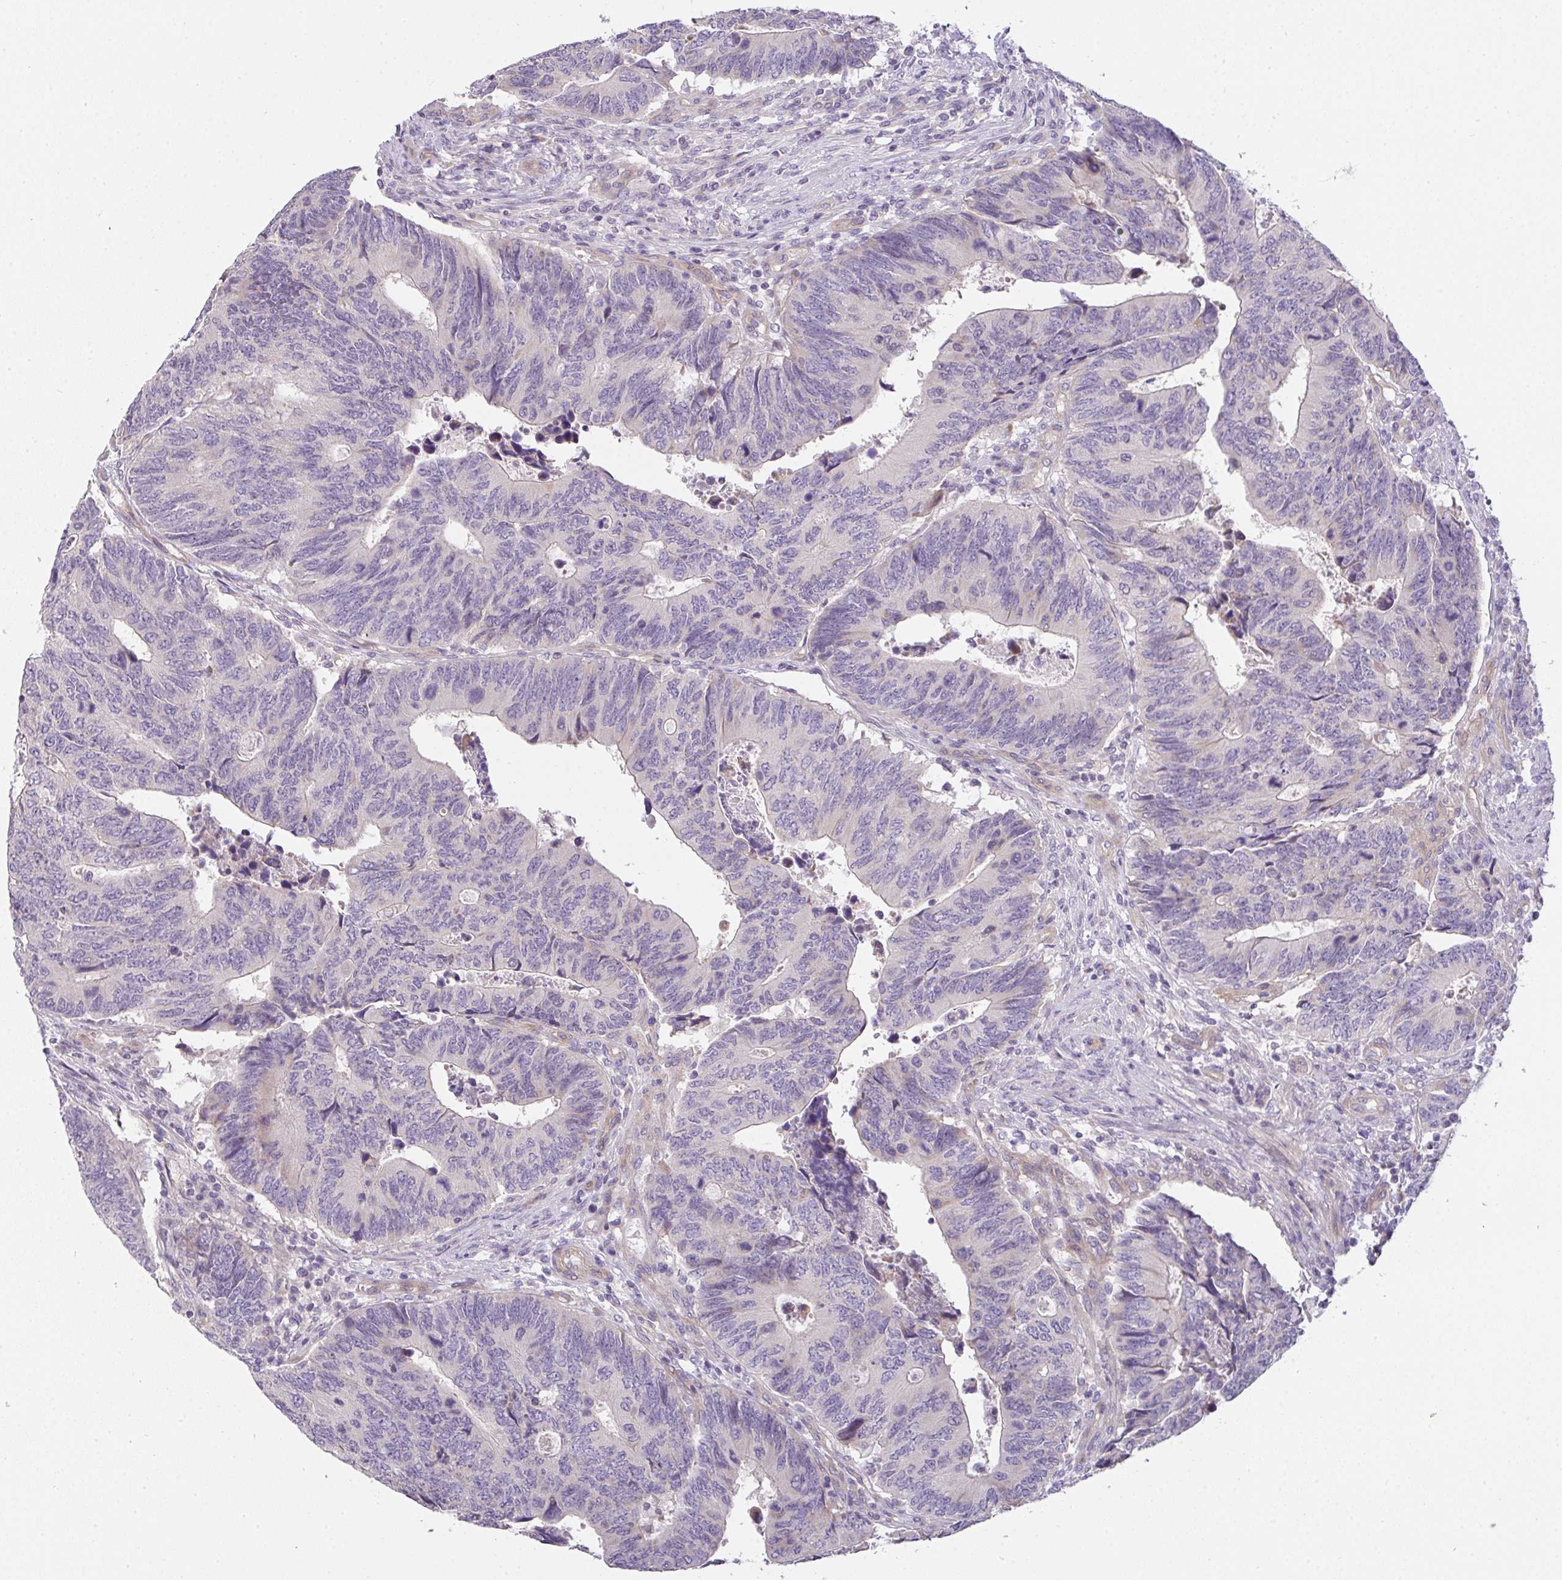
{"staining": {"intensity": "weak", "quantity": "<25%", "location": "cytoplasmic/membranous"}, "tissue": "colorectal cancer", "cell_type": "Tumor cells", "image_type": "cancer", "snomed": [{"axis": "morphology", "description": "Adenocarcinoma, NOS"}, {"axis": "topography", "description": "Colon"}], "caption": "Colorectal cancer (adenocarcinoma) stained for a protein using immunohistochemistry (IHC) demonstrates no staining tumor cells.", "gene": "FILIP1", "patient": {"sex": "male", "age": 87}}